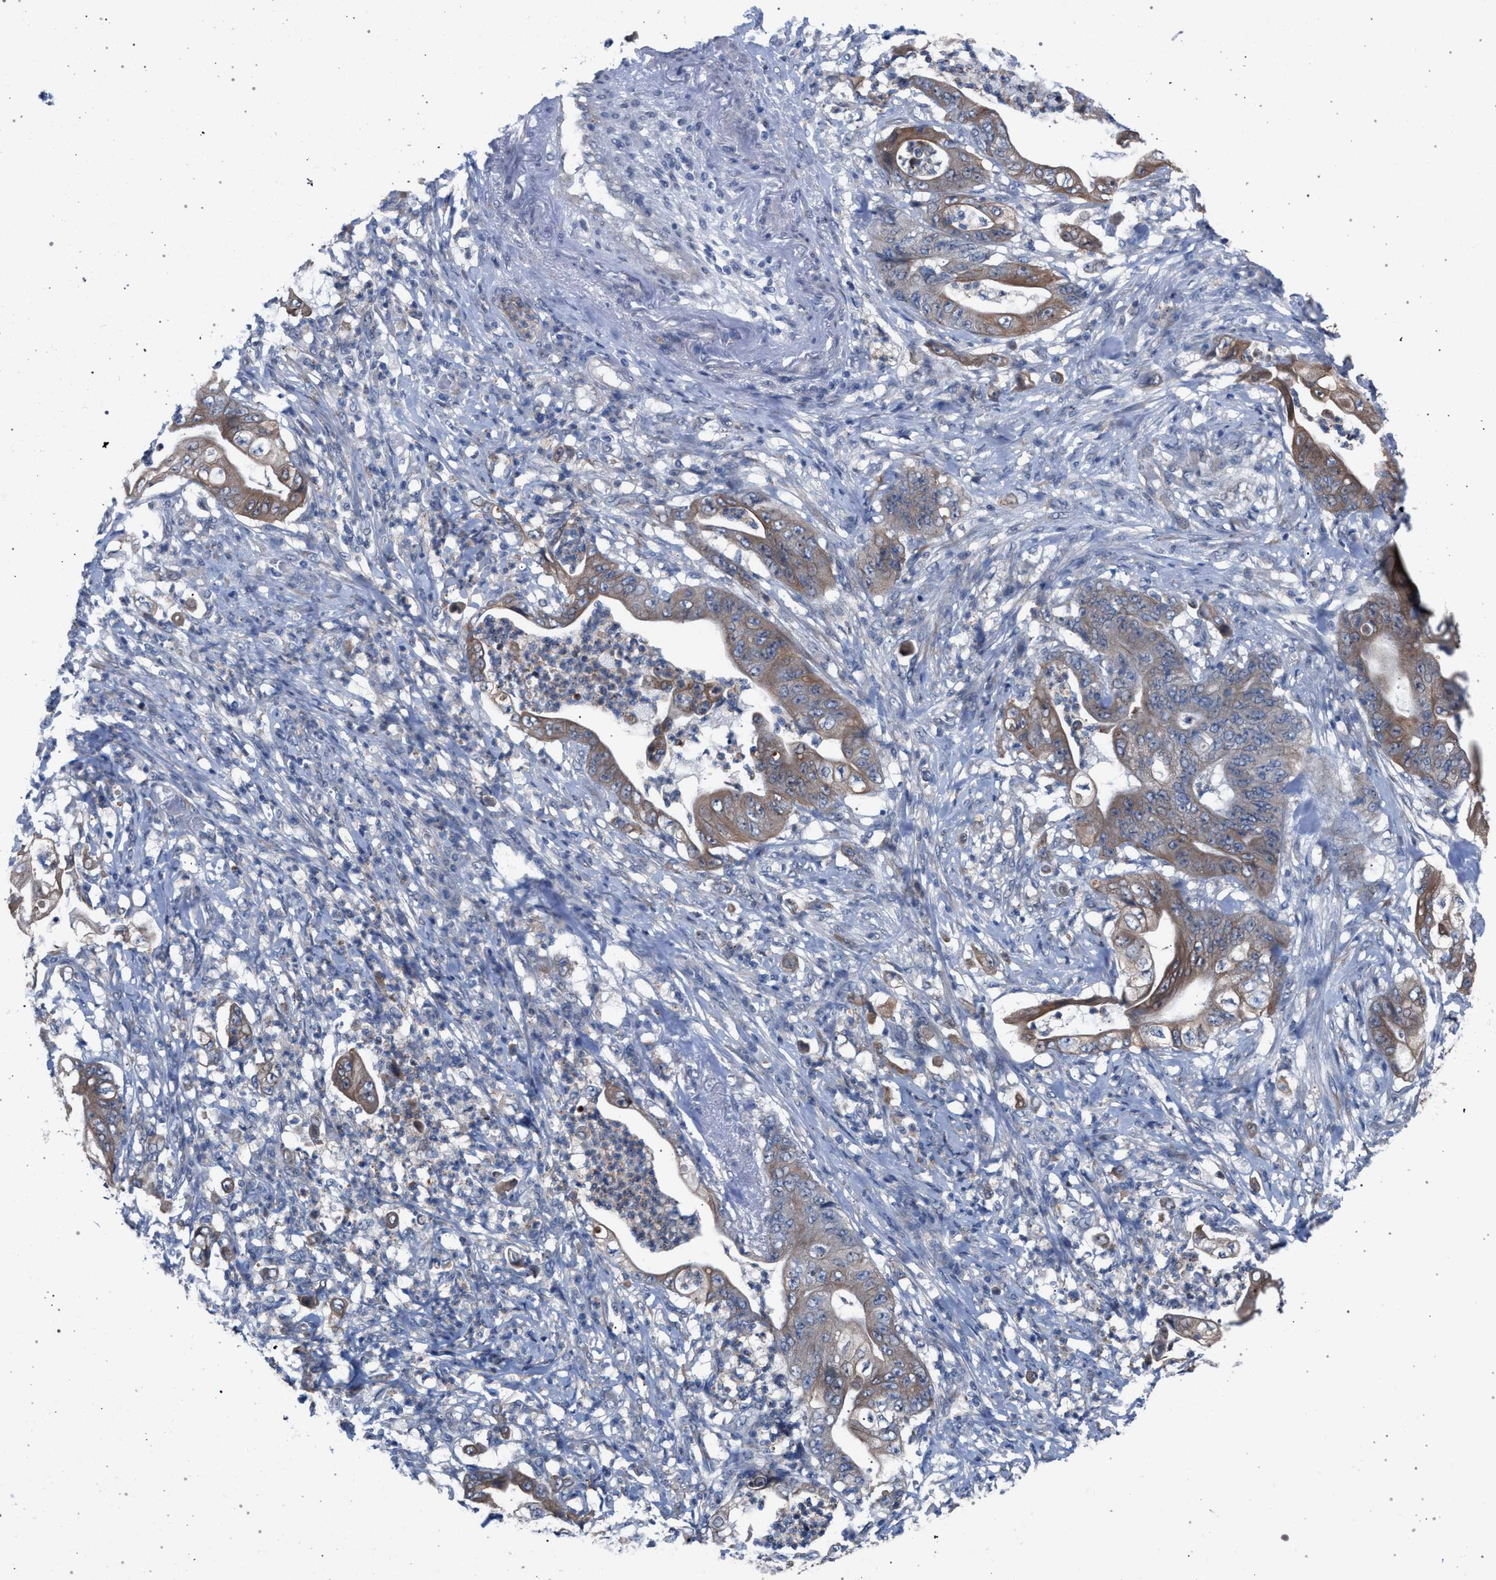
{"staining": {"intensity": "weak", "quantity": "25%-75%", "location": "cytoplasmic/membranous"}, "tissue": "stomach cancer", "cell_type": "Tumor cells", "image_type": "cancer", "snomed": [{"axis": "morphology", "description": "Adenocarcinoma, NOS"}, {"axis": "topography", "description": "Stomach"}], "caption": "The micrograph reveals staining of adenocarcinoma (stomach), revealing weak cytoplasmic/membranous protein positivity (brown color) within tumor cells. (Stains: DAB in brown, nuclei in blue, Microscopy: brightfield microscopy at high magnification).", "gene": "ARPC5L", "patient": {"sex": "female", "age": 73}}